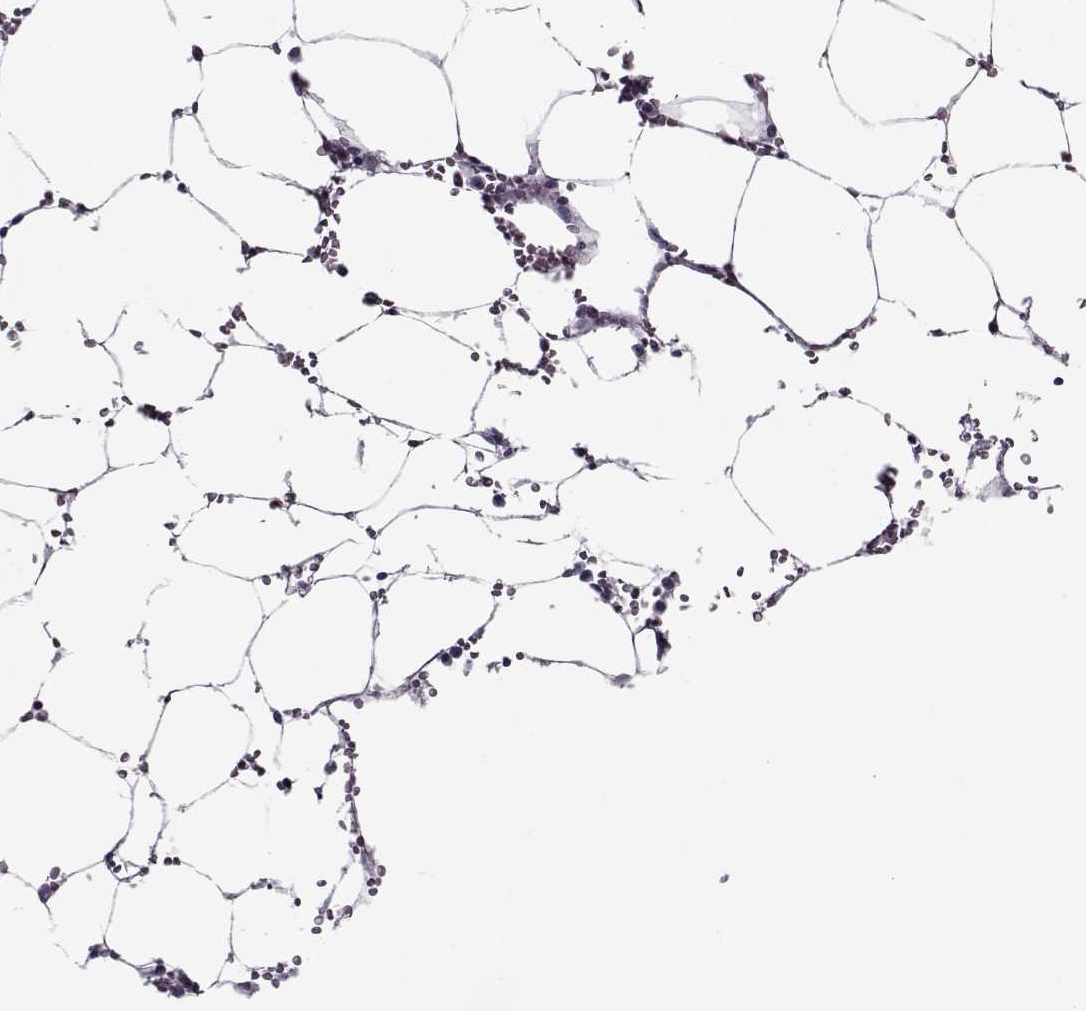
{"staining": {"intensity": "negative", "quantity": "none", "location": "none"}, "tissue": "bone marrow", "cell_type": "Hematopoietic cells", "image_type": "normal", "snomed": [{"axis": "morphology", "description": "Normal tissue, NOS"}, {"axis": "topography", "description": "Bone marrow"}], "caption": "This image is of normal bone marrow stained with immunohistochemistry (IHC) to label a protein in brown with the nuclei are counter-stained blue. There is no expression in hematopoietic cells. (Brightfield microscopy of DAB immunohistochemistry (IHC) at high magnification).", "gene": "CIBAR1", "patient": {"sex": "female", "age": 52}}